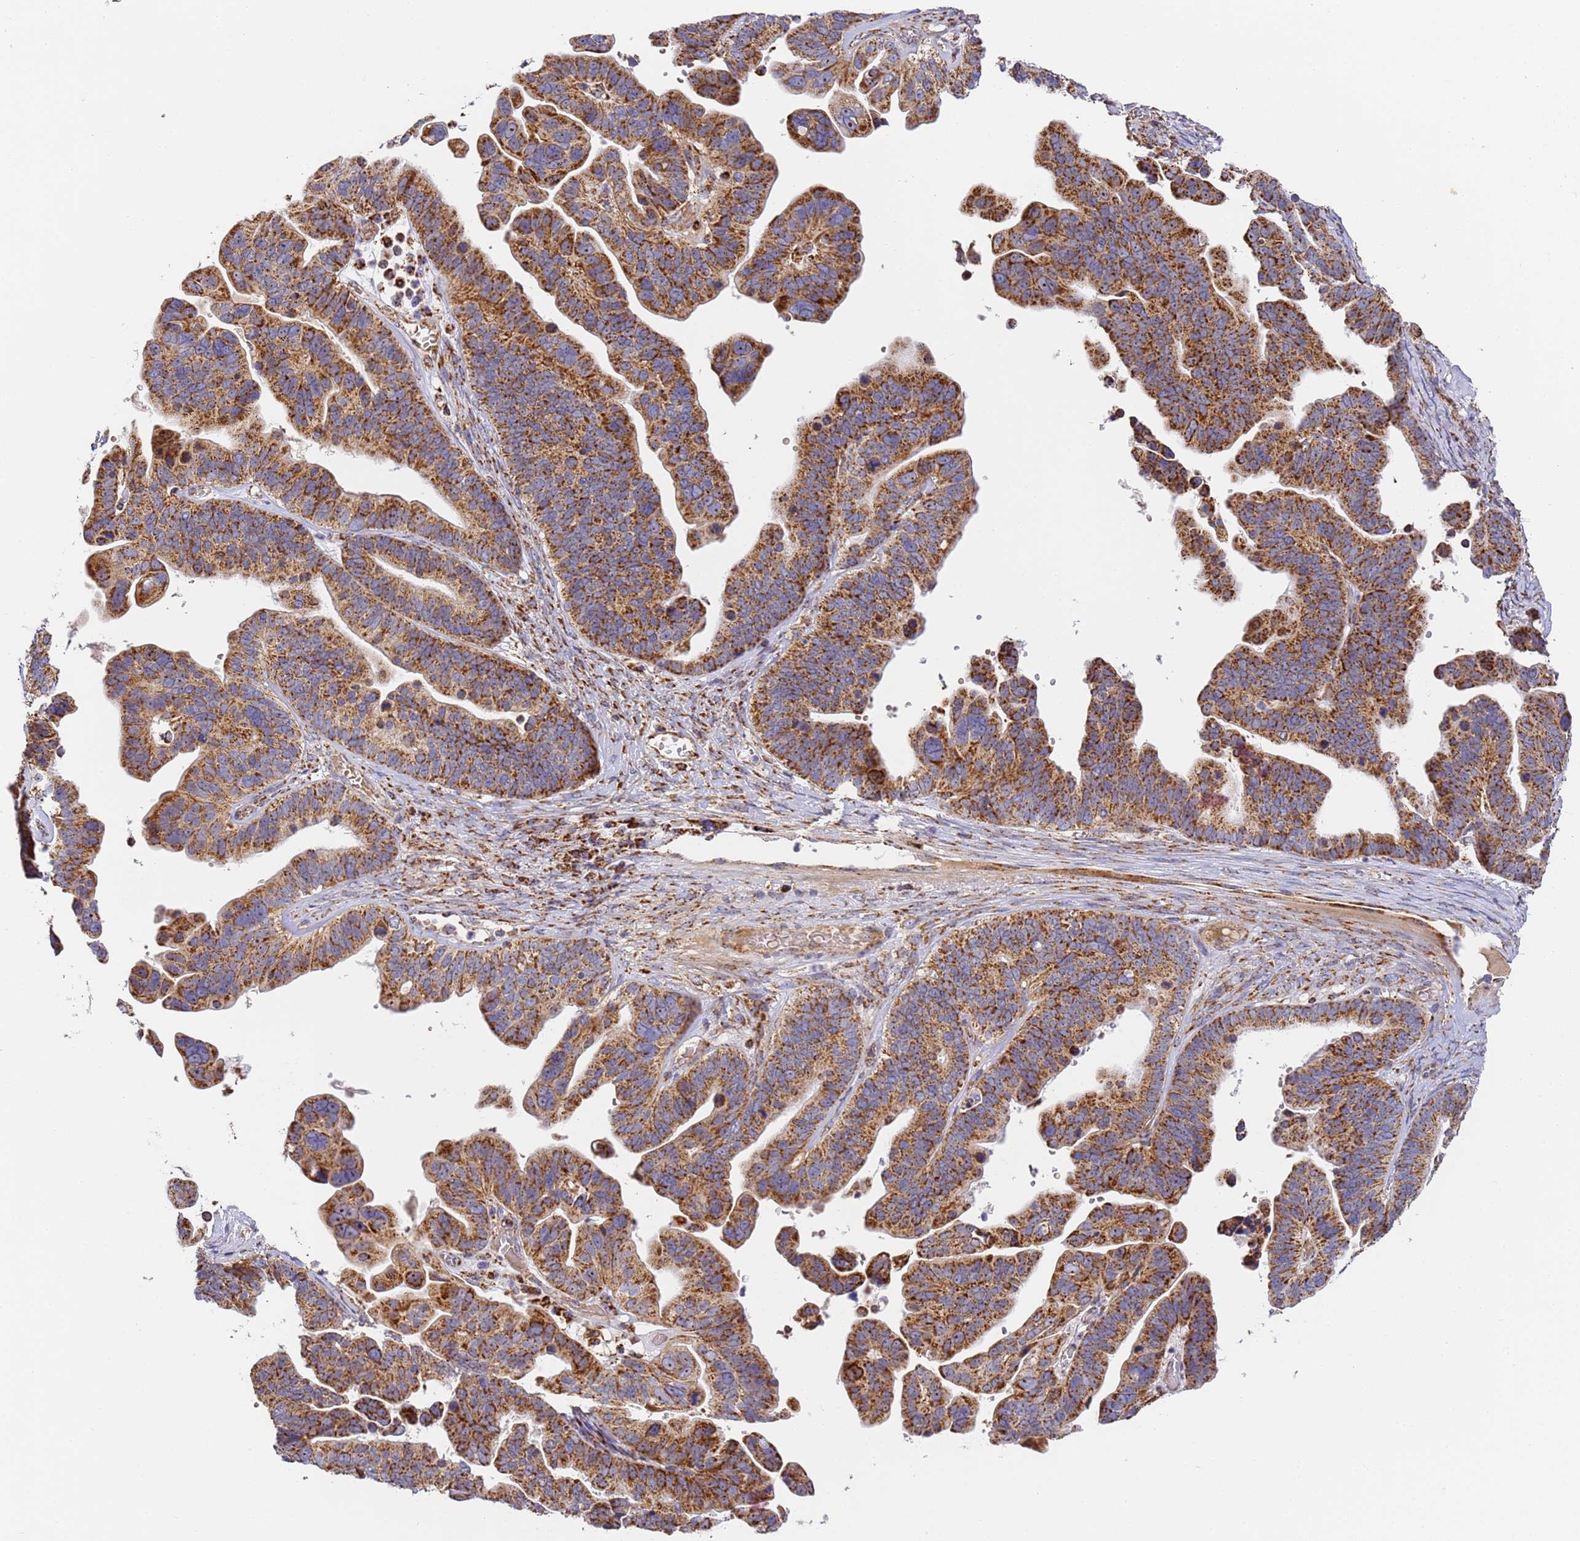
{"staining": {"intensity": "strong", "quantity": ">75%", "location": "cytoplasmic/membranous,nuclear"}, "tissue": "ovarian cancer", "cell_type": "Tumor cells", "image_type": "cancer", "snomed": [{"axis": "morphology", "description": "Cystadenocarcinoma, serous, NOS"}, {"axis": "topography", "description": "Ovary"}], "caption": "Protein analysis of ovarian cancer (serous cystadenocarcinoma) tissue reveals strong cytoplasmic/membranous and nuclear expression in approximately >75% of tumor cells.", "gene": "FRG2C", "patient": {"sex": "female", "age": 56}}